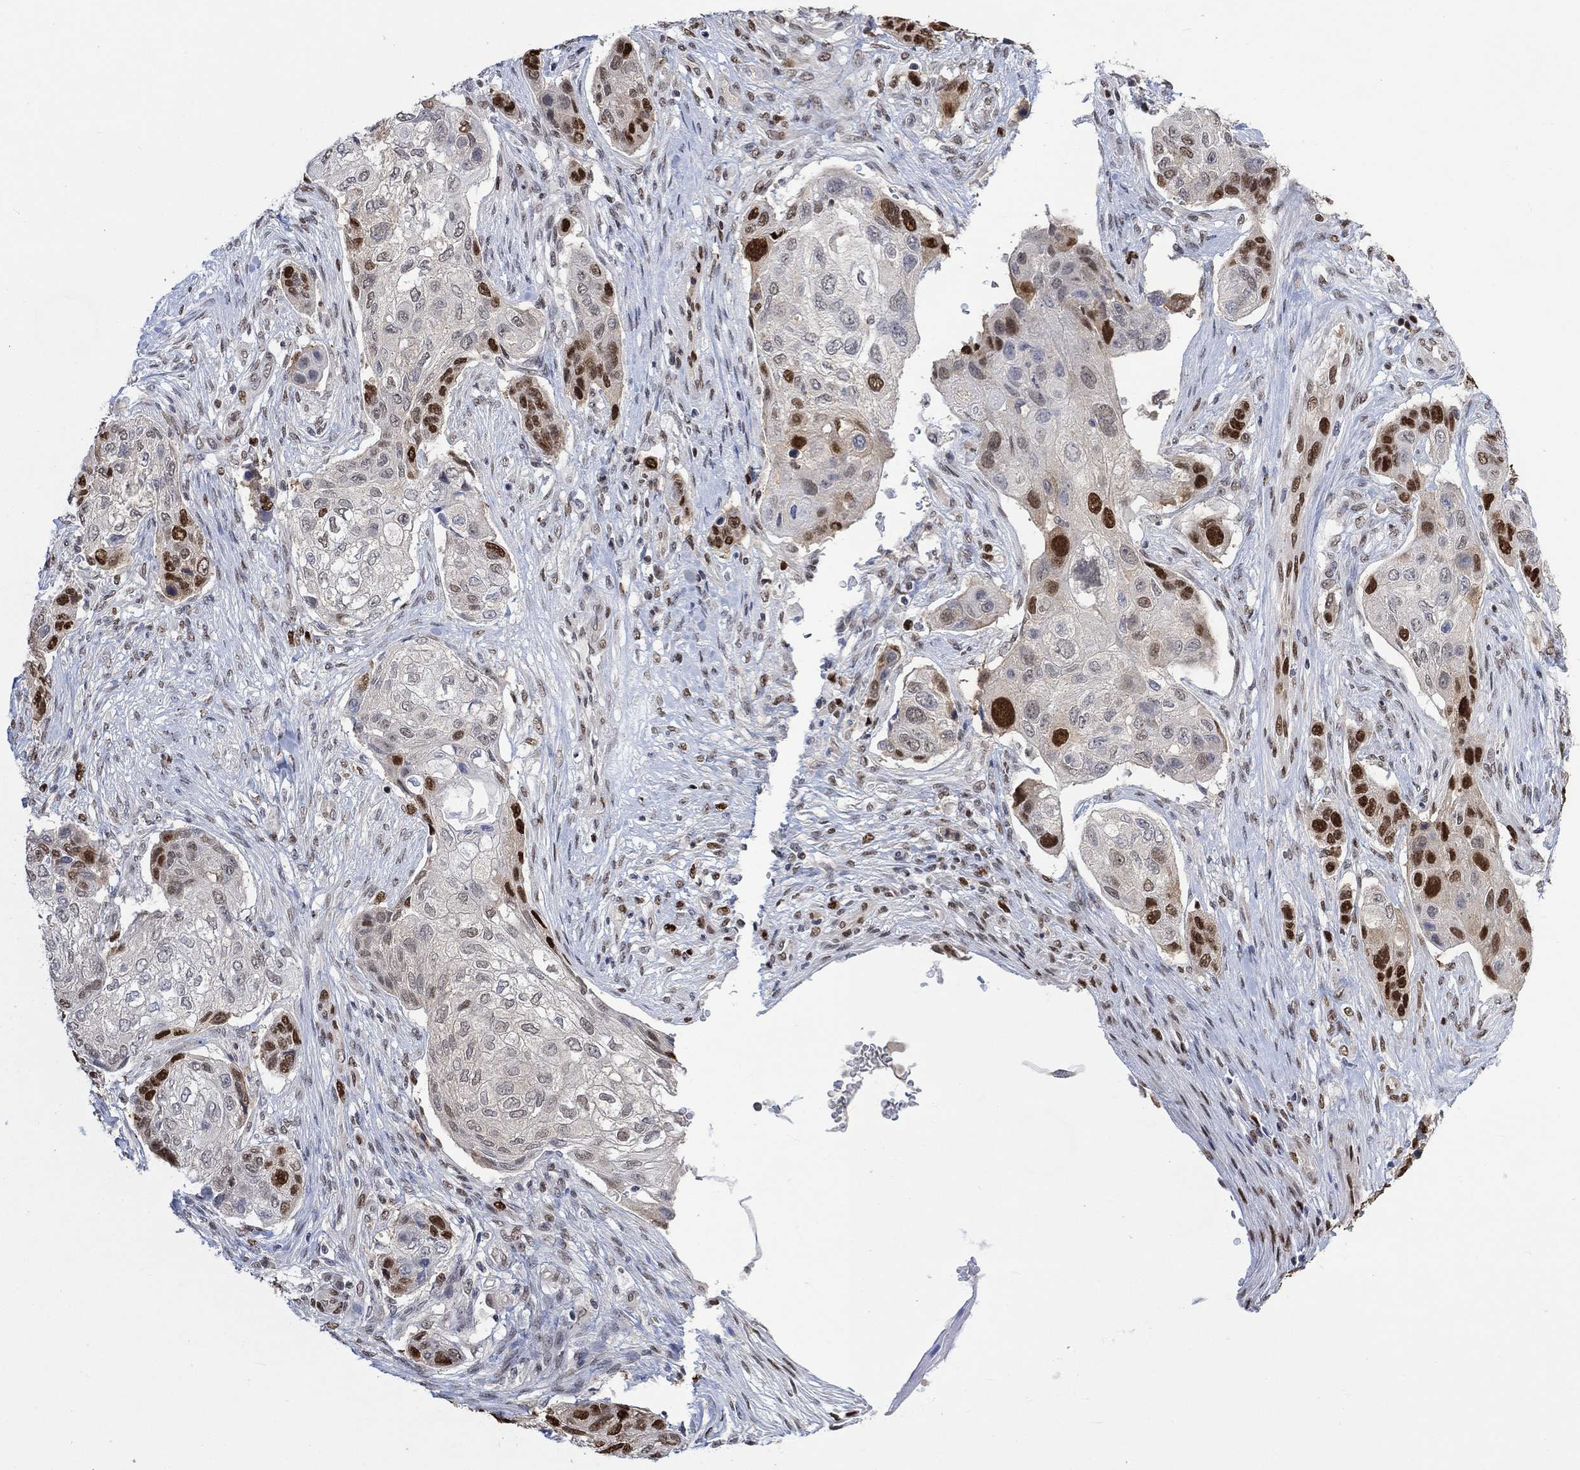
{"staining": {"intensity": "strong", "quantity": "<25%", "location": "nuclear"}, "tissue": "lung cancer", "cell_type": "Tumor cells", "image_type": "cancer", "snomed": [{"axis": "morphology", "description": "Normal tissue, NOS"}, {"axis": "morphology", "description": "Squamous cell carcinoma, NOS"}, {"axis": "topography", "description": "Bronchus"}, {"axis": "topography", "description": "Lung"}], "caption": "Protein staining by IHC exhibits strong nuclear staining in approximately <25% of tumor cells in lung squamous cell carcinoma. The staining was performed using DAB to visualize the protein expression in brown, while the nuclei were stained in blue with hematoxylin (Magnification: 20x).", "gene": "RAD54L2", "patient": {"sex": "male", "age": 69}}